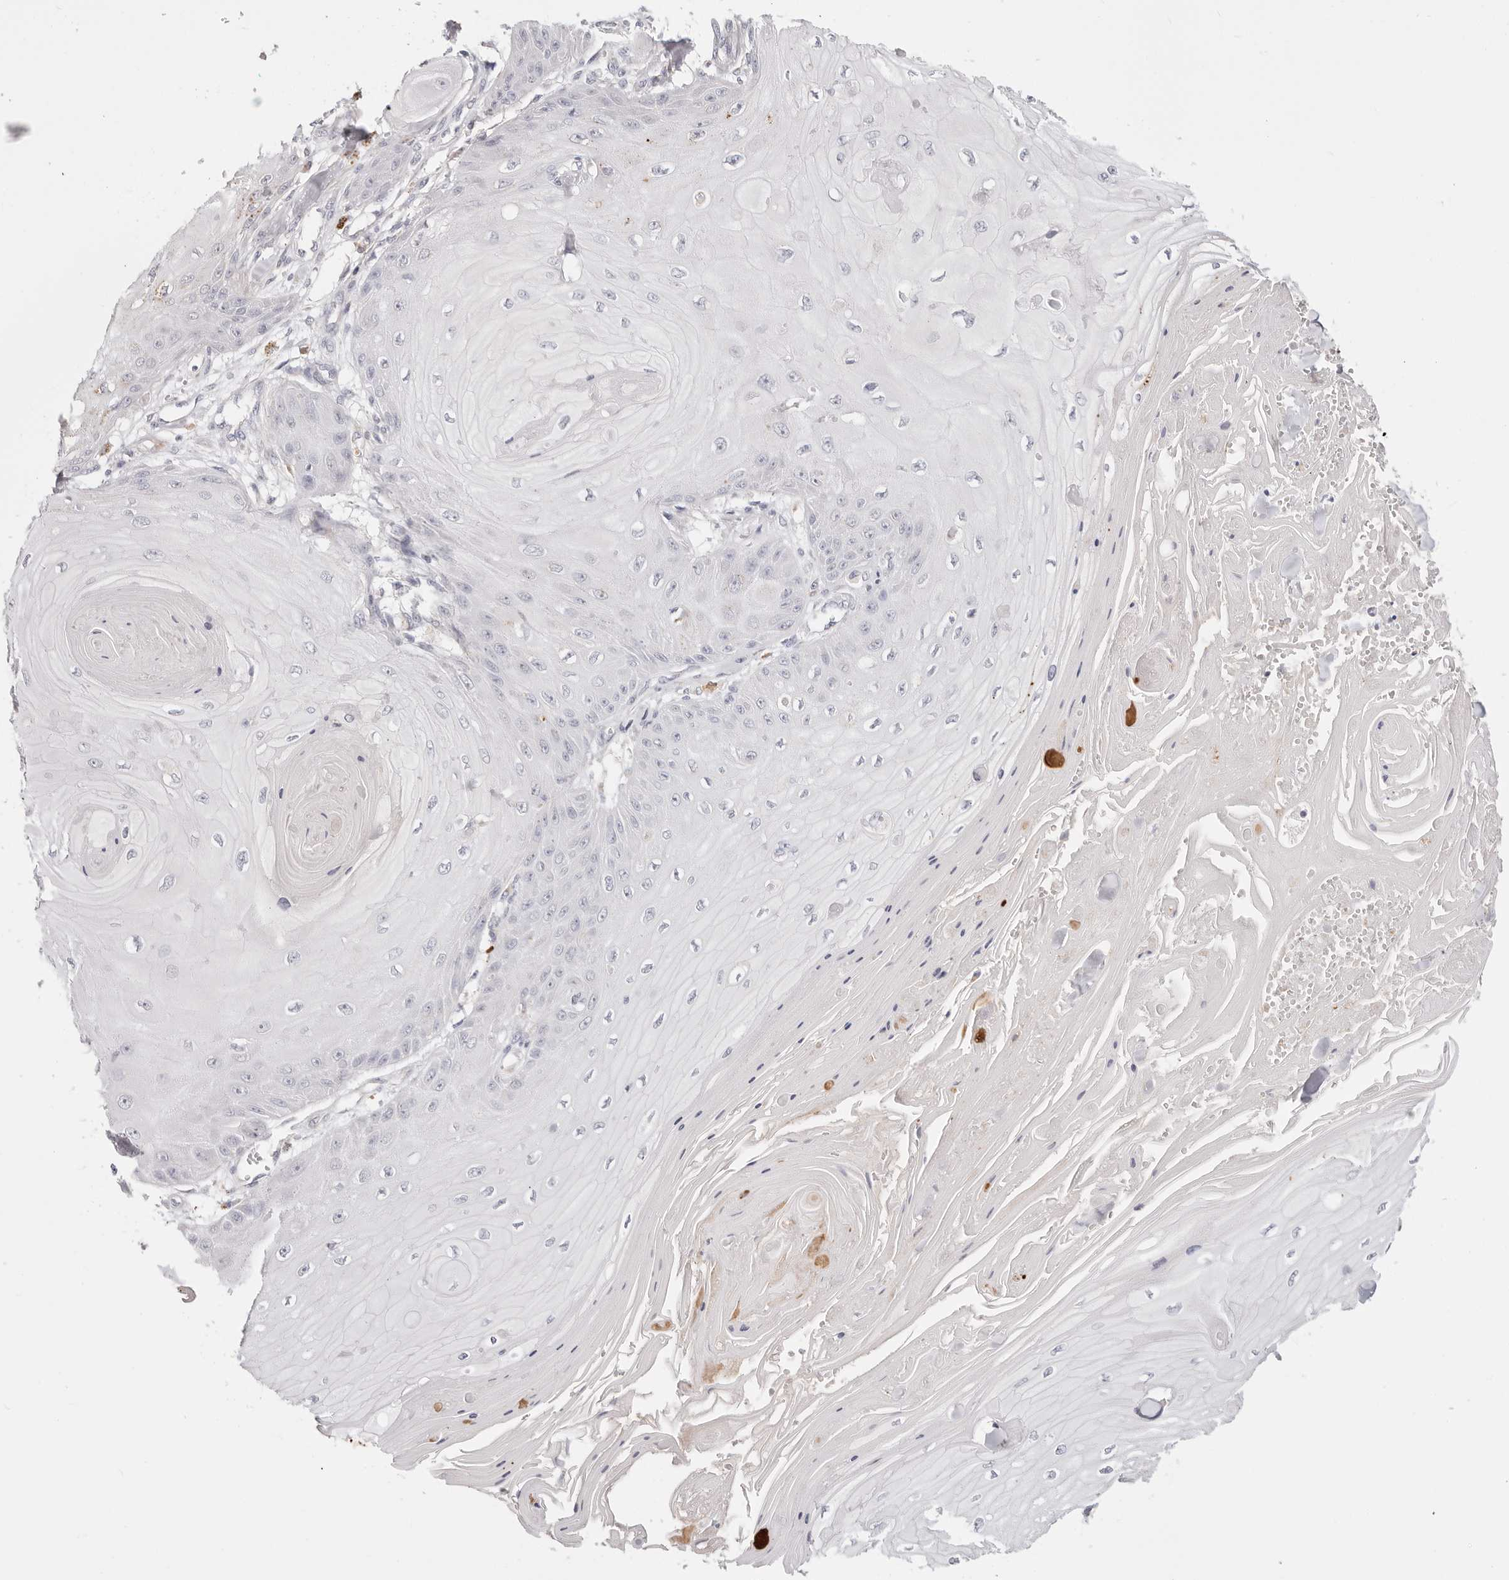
{"staining": {"intensity": "negative", "quantity": "none", "location": "none"}, "tissue": "skin cancer", "cell_type": "Tumor cells", "image_type": "cancer", "snomed": [{"axis": "morphology", "description": "Squamous cell carcinoma, NOS"}, {"axis": "topography", "description": "Skin"}], "caption": "The image shows no significant staining in tumor cells of skin squamous cell carcinoma.", "gene": "STKLD1", "patient": {"sex": "male", "age": 74}}